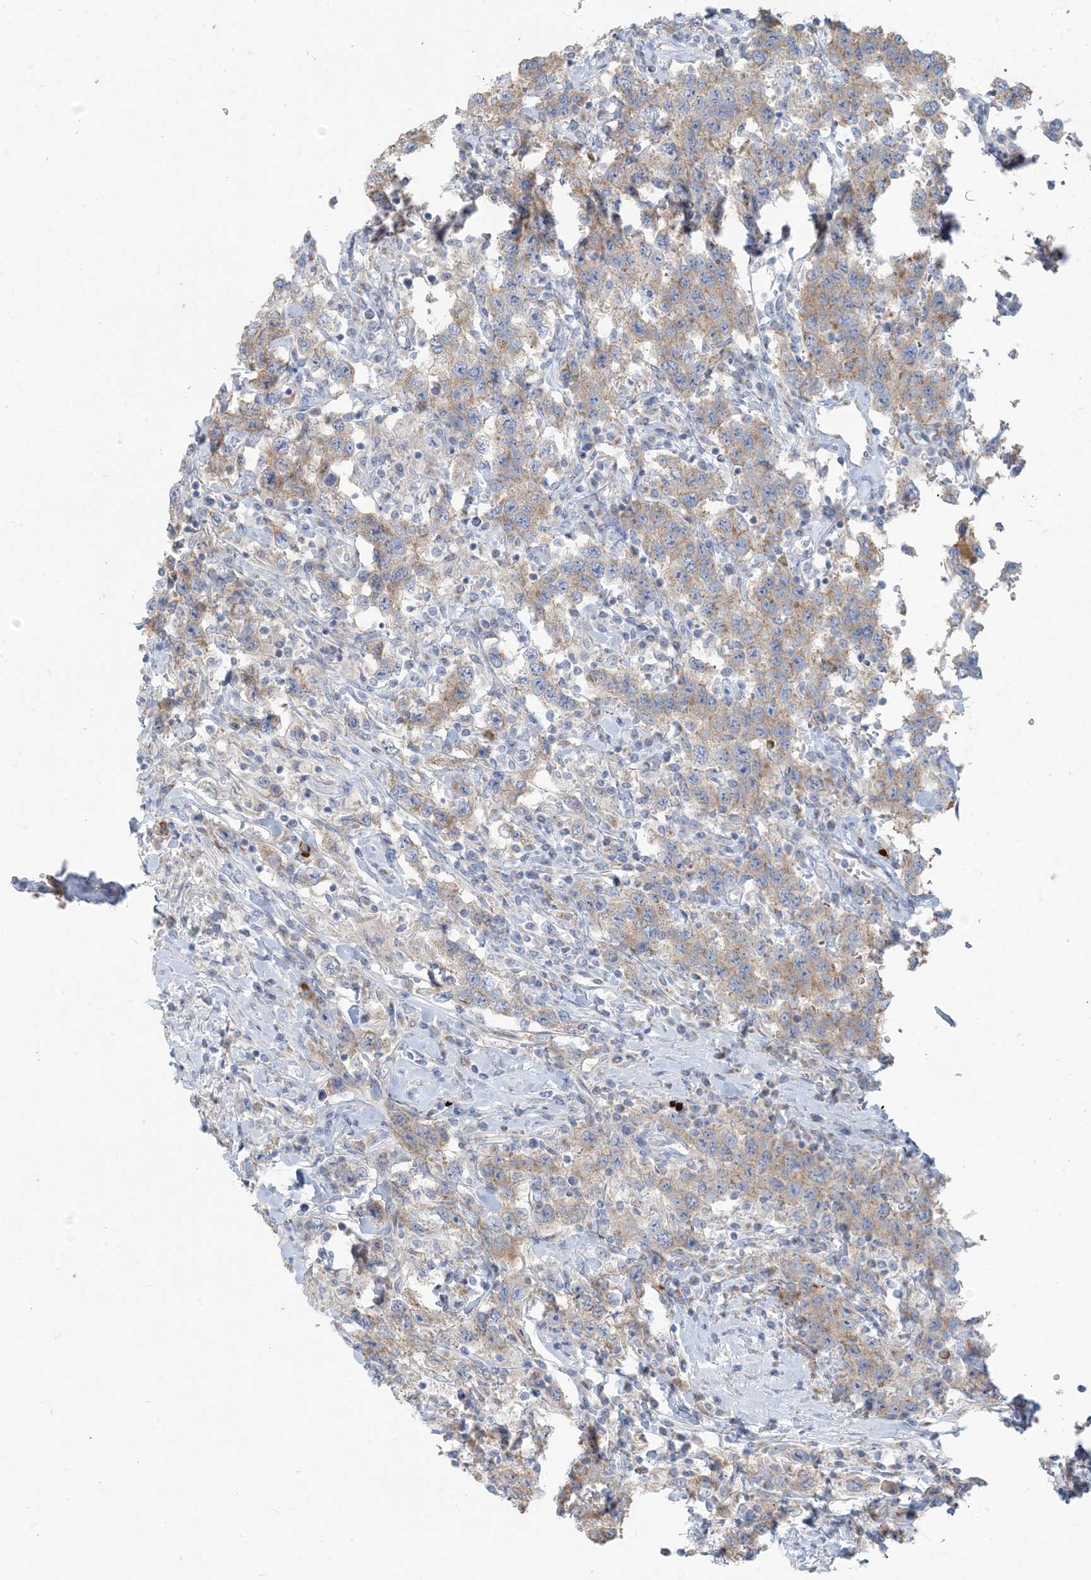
{"staining": {"intensity": "weak", "quantity": "25%-75%", "location": "cytoplasmic/membranous"}, "tissue": "testis cancer", "cell_type": "Tumor cells", "image_type": "cancer", "snomed": [{"axis": "morphology", "description": "Seminoma, NOS"}, {"axis": "topography", "description": "Testis"}], "caption": "Immunohistochemical staining of human testis seminoma exhibits low levels of weak cytoplasmic/membranous protein staining in about 25%-75% of tumor cells. Immunohistochemistry (ihc) stains the protein of interest in brown and the nuclei are stained blue.", "gene": "SCML1", "patient": {"sex": "male", "age": 41}}